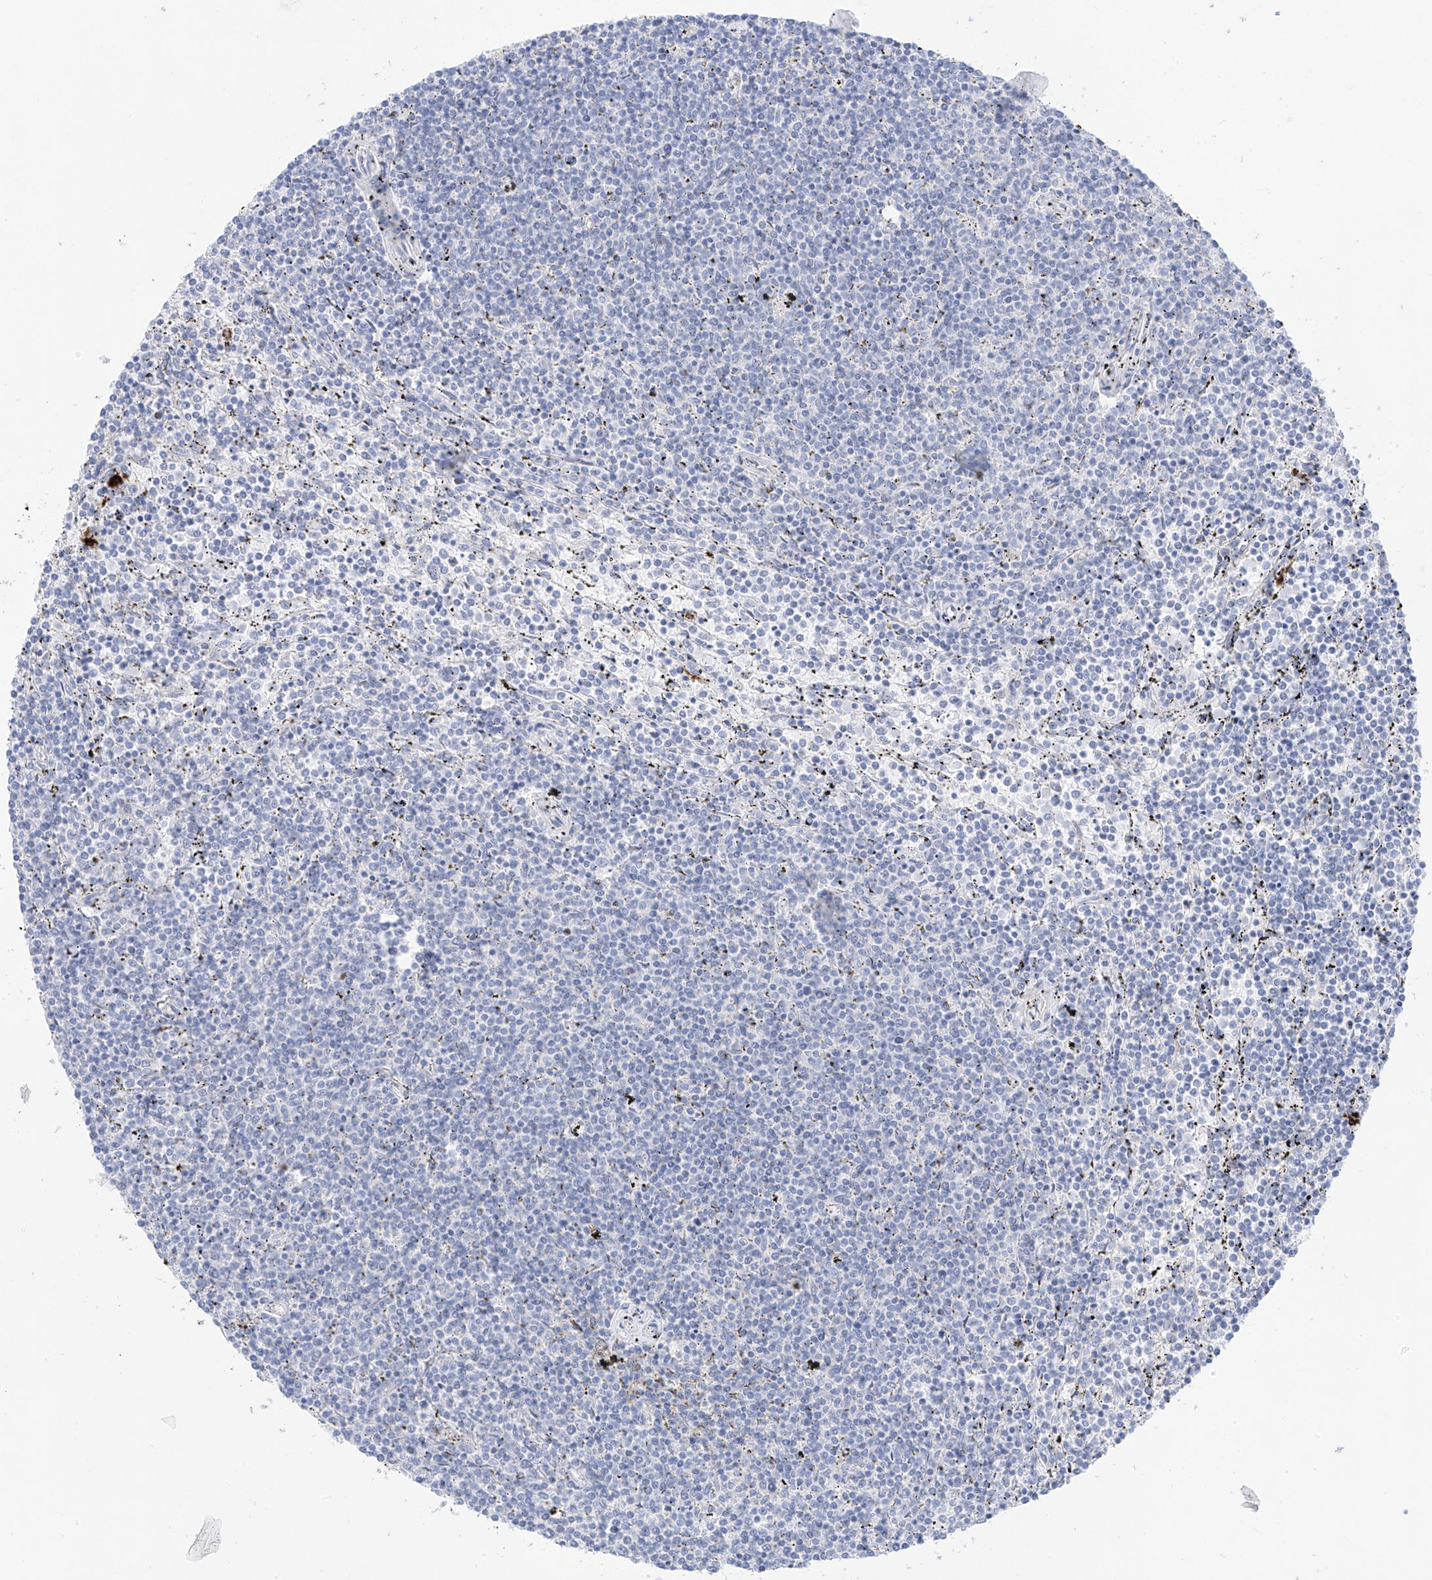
{"staining": {"intensity": "negative", "quantity": "none", "location": "none"}, "tissue": "lymphoma", "cell_type": "Tumor cells", "image_type": "cancer", "snomed": [{"axis": "morphology", "description": "Malignant lymphoma, non-Hodgkin's type, Low grade"}, {"axis": "topography", "description": "Spleen"}], "caption": "Tumor cells show no significant expression in malignant lymphoma, non-Hodgkin's type (low-grade). (Stains: DAB (3,3'-diaminobenzidine) immunohistochemistry with hematoxylin counter stain, Microscopy: brightfield microscopy at high magnification).", "gene": "PSPH", "patient": {"sex": "female", "age": 50}}